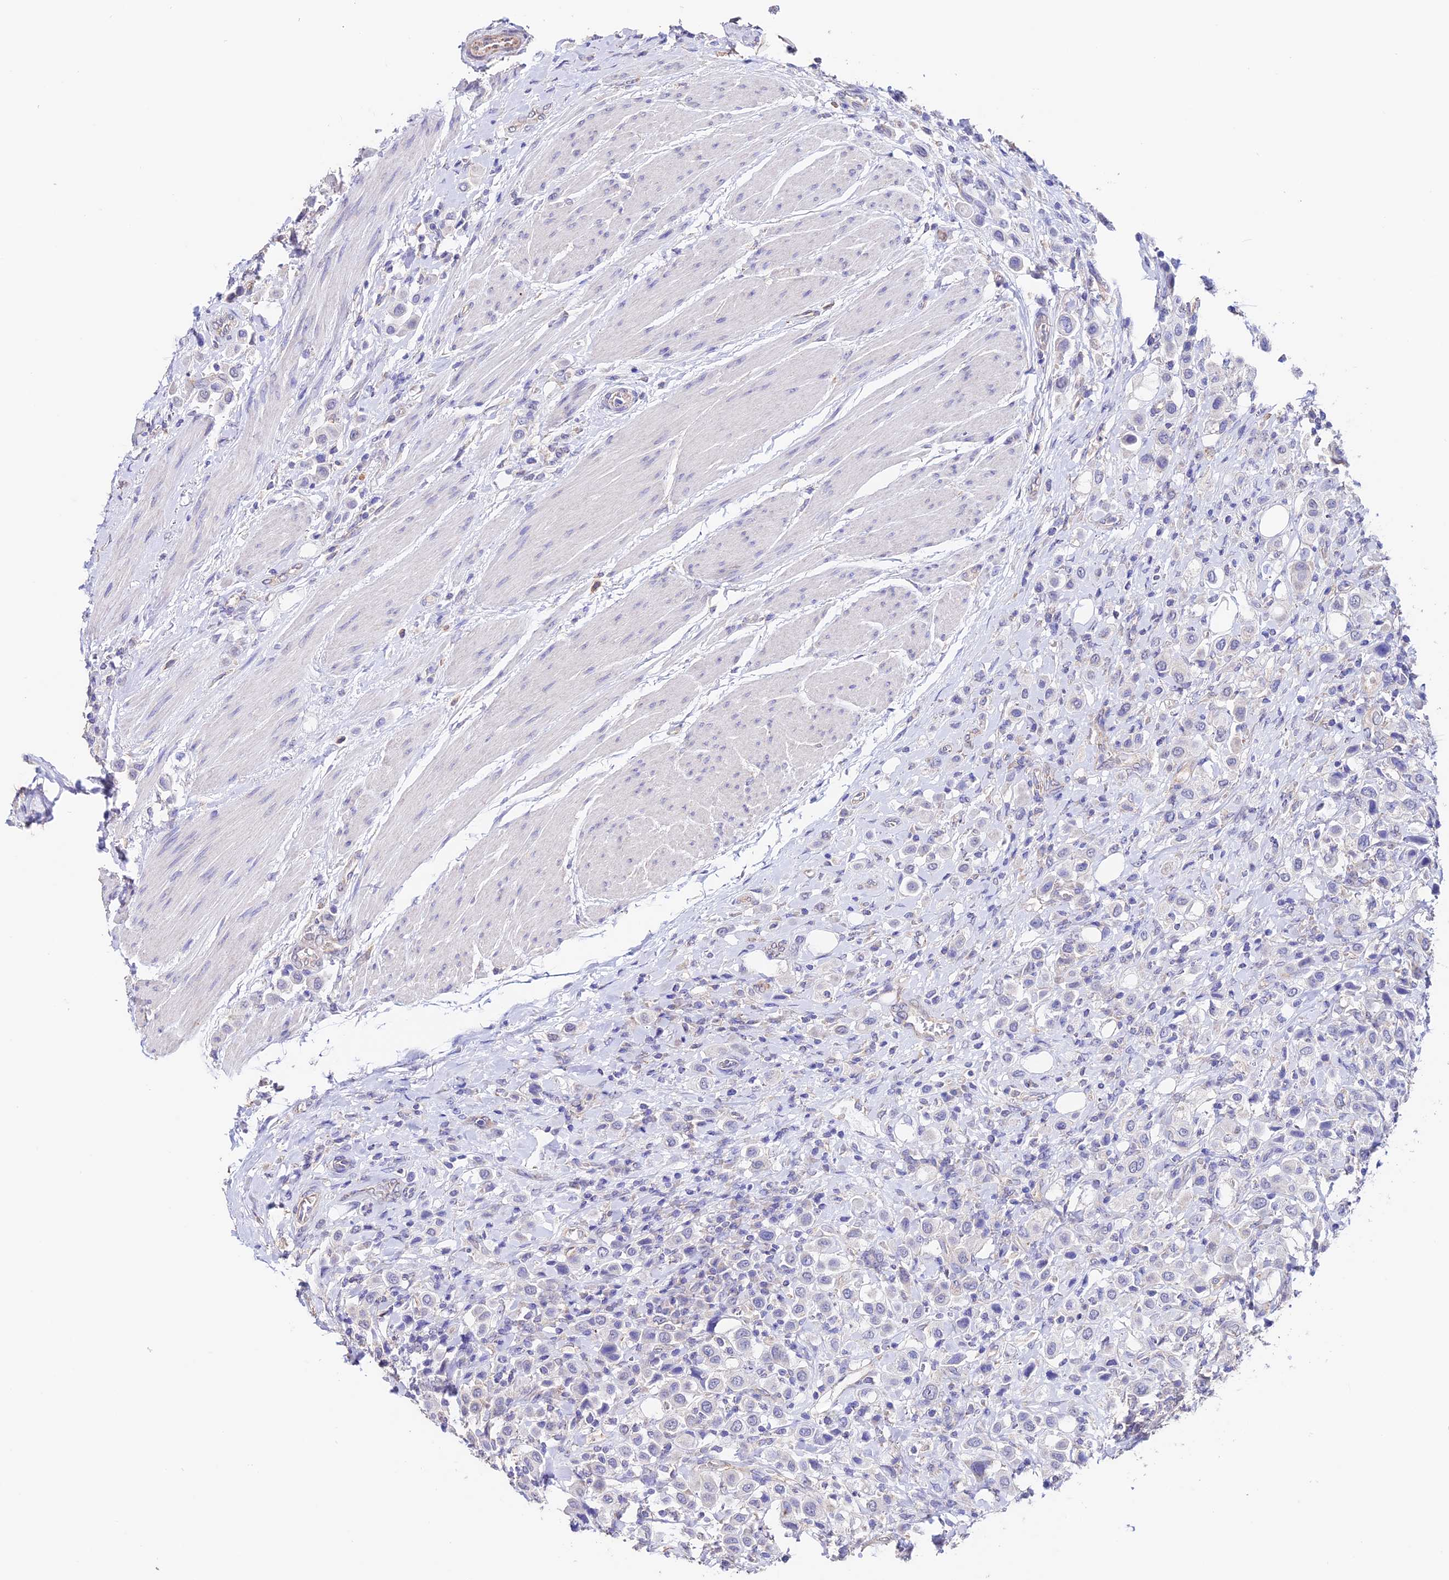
{"staining": {"intensity": "negative", "quantity": "none", "location": "none"}, "tissue": "urothelial cancer", "cell_type": "Tumor cells", "image_type": "cancer", "snomed": [{"axis": "morphology", "description": "Urothelial carcinoma, High grade"}, {"axis": "topography", "description": "Urinary bladder"}], "caption": "Immunohistochemical staining of urothelial cancer exhibits no significant positivity in tumor cells.", "gene": "ESM1", "patient": {"sex": "male", "age": 50}}